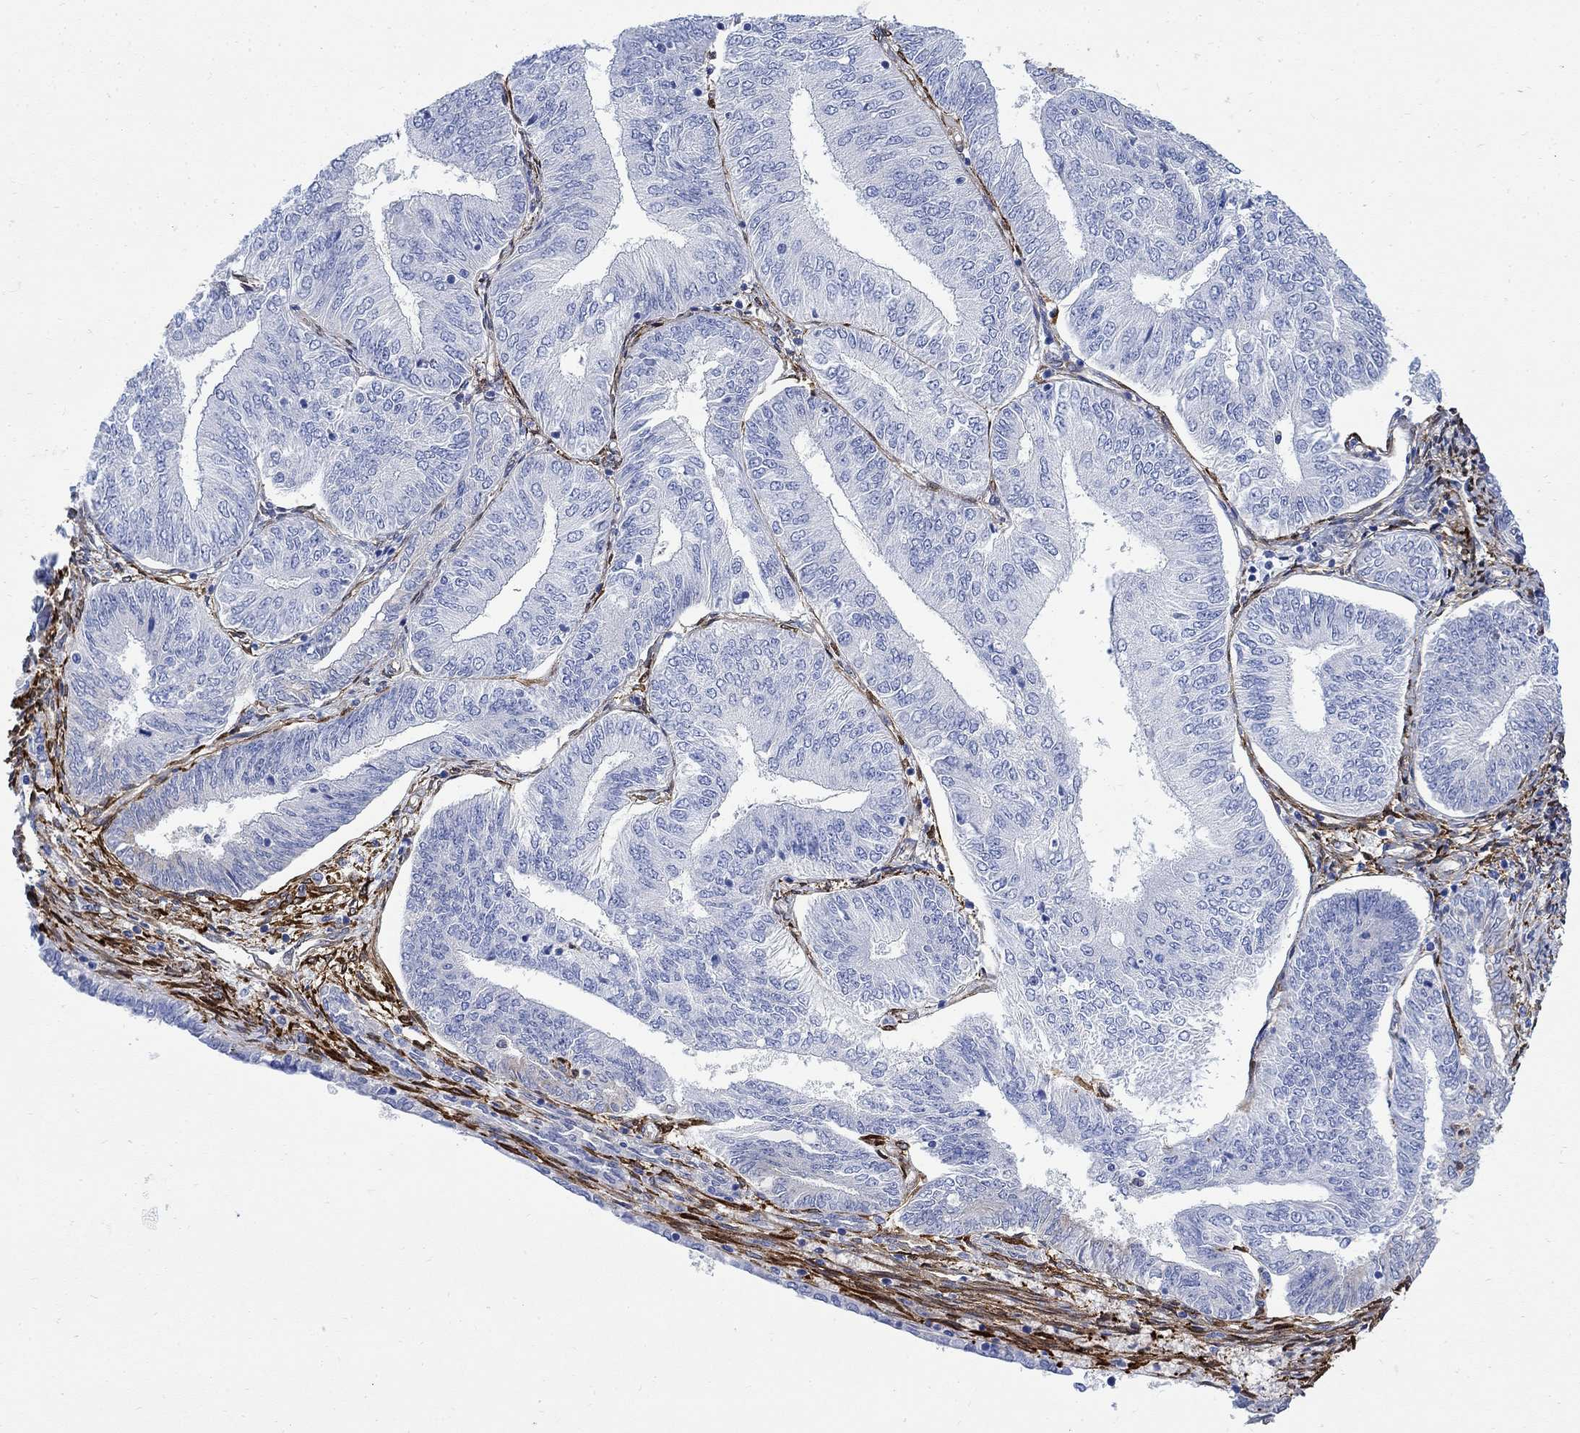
{"staining": {"intensity": "negative", "quantity": "none", "location": "none"}, "tissue": "endometrial cancer", "cell_type": "Tumor cells", "image_type": "cancer", "snomed": [{"axis": "morphology", "description": "Adenocarcinoma, NOS"}, {"axis": "topography", "description": "Endometrium"}], "caption": "The IHC histopathology image has no significant positivity in tumor cells of endometrial adenocarcinoma tissue. (IHC, brightfield microscopy, high magnification).", "gene": "TGM2", "patient": {"sex": "female", "age": 58}}